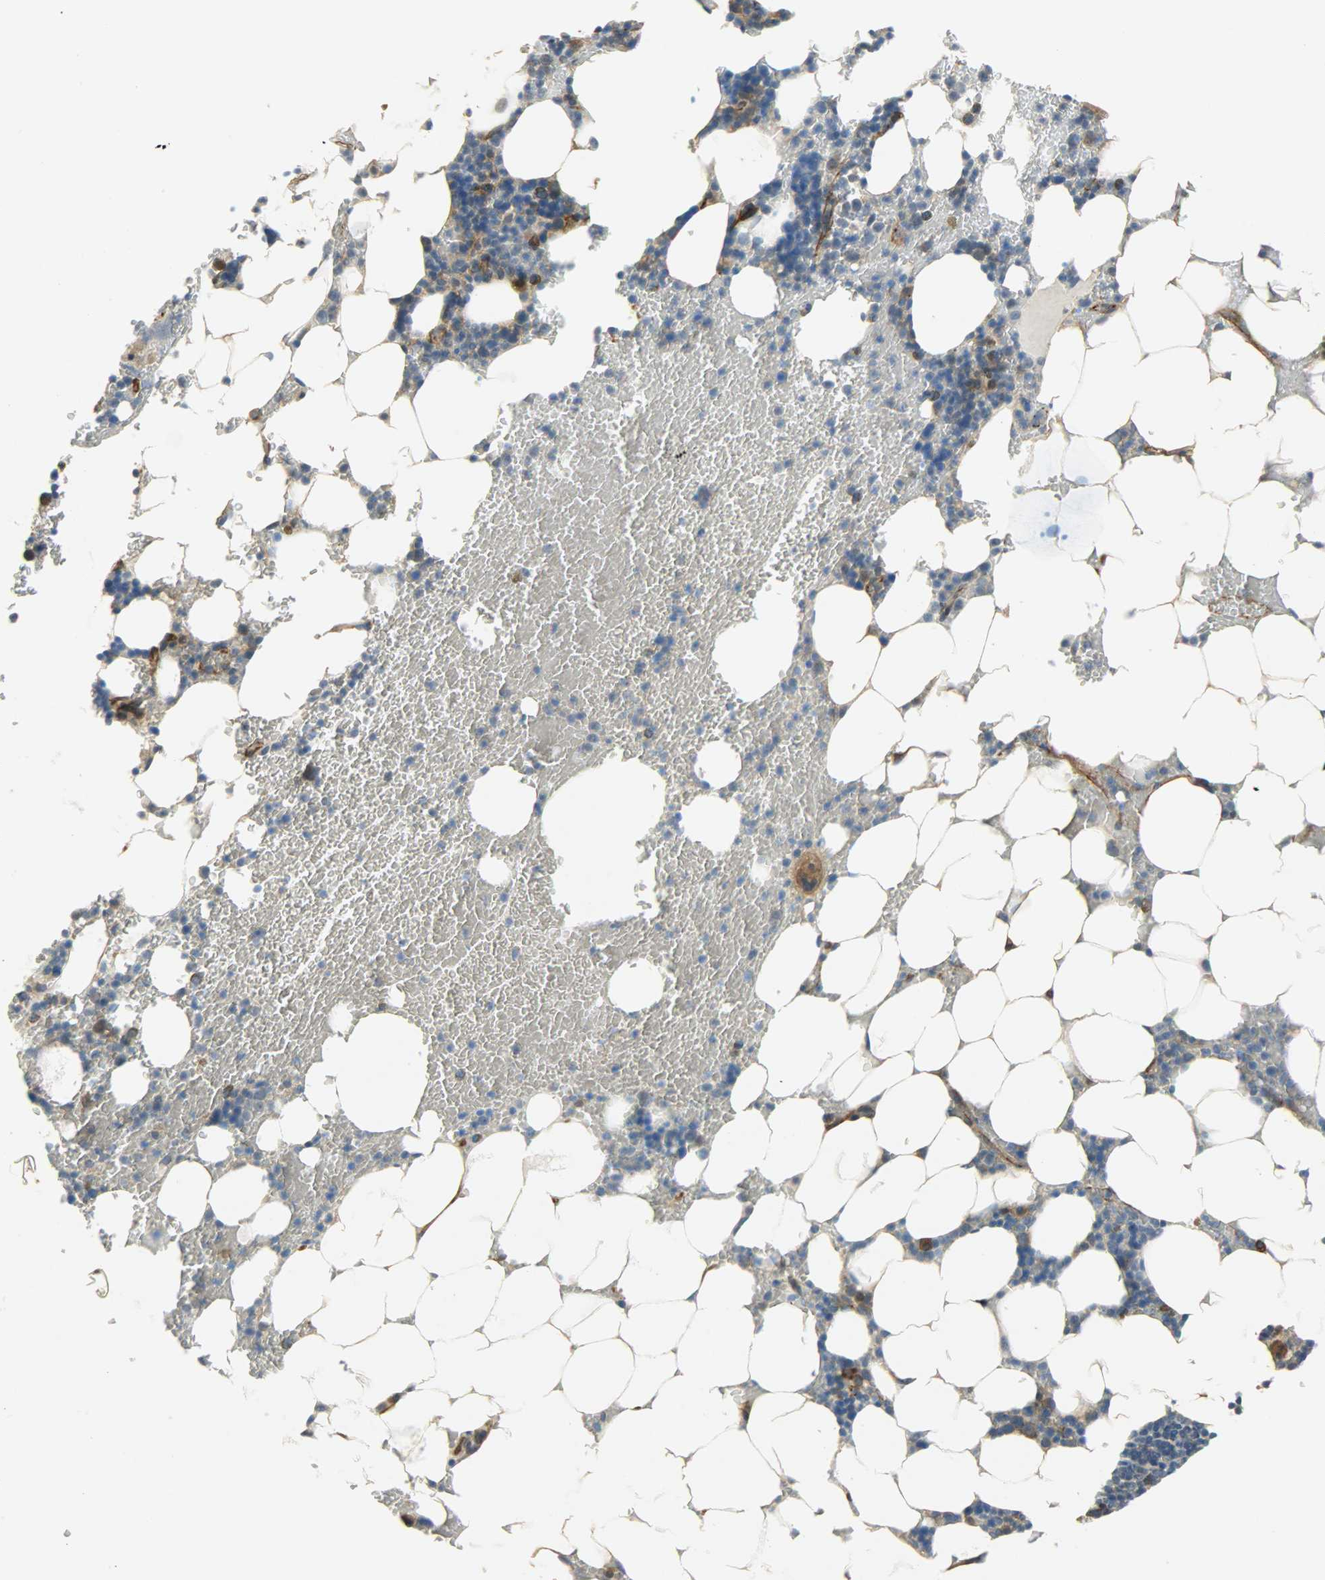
{"staining": {"intensity": "moderate", "quantity": "<25%", "location": "cytoplasmic/membranous"}, "tissue": "bone marrow", "cell_type": "Hematopoietic cells", "image_type": "normal", "snomed": [{"axis": "morphology", "description": "Normal tissue, NOS"}, {"axis": "topography", "description": "Bone marrow"}], "caption": "IHC of unremarkable human bone marrow displays low levels of moderate cytoplasmic/membranous expression in approximately <25% of hematopoietic cells. (Brightfield microscopy of DAB IHC at high magnification).", "gene": "KIAA1217", "patient": {"sex": "female", "age": 73}}